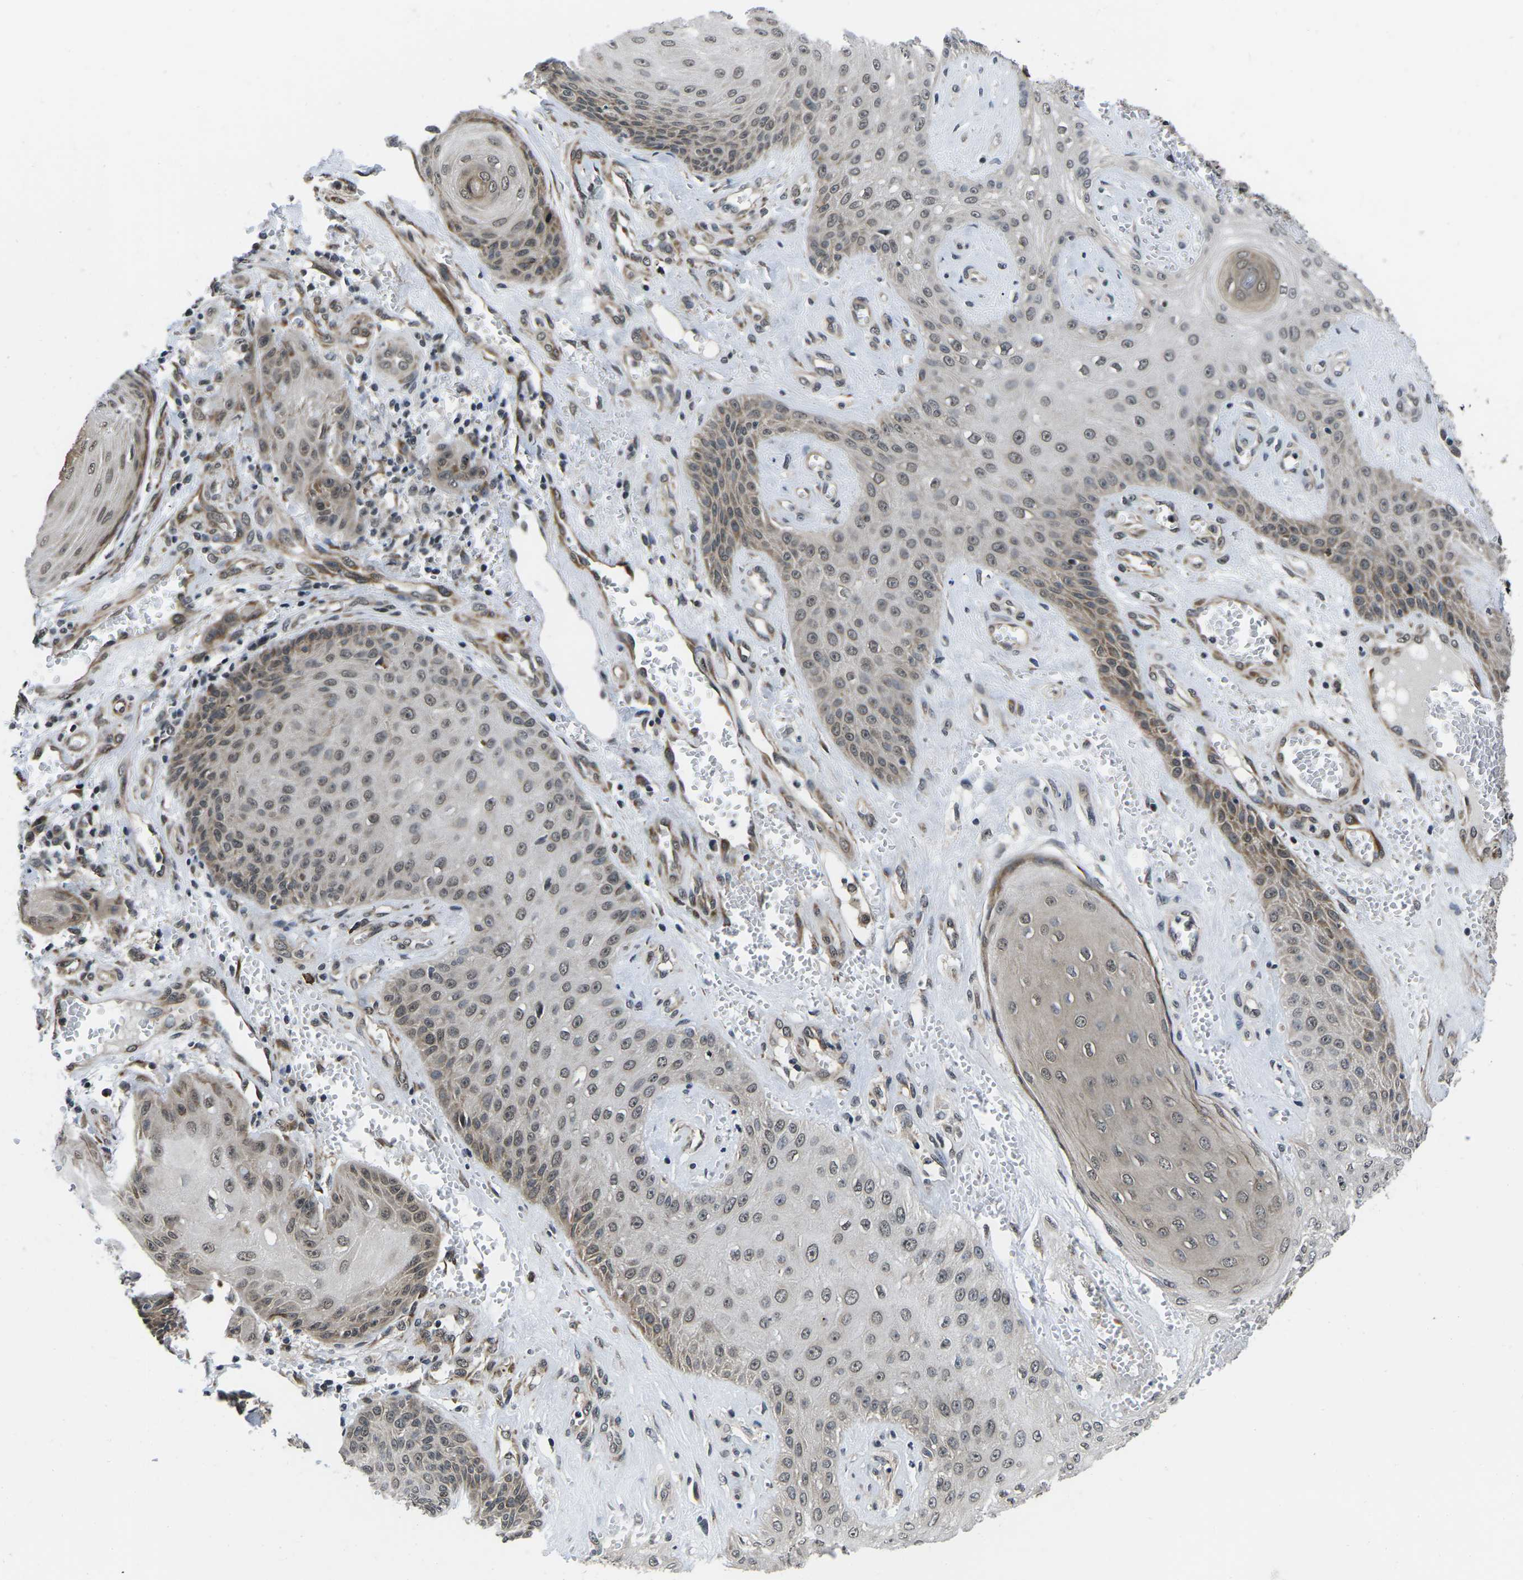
{"staining": {"intensity": "weak", "quantity": ">75%", "location": "cytoplasmic/membranous,nuclear"}, "tissue": "skin cancer", "cell_type": "Tumor cells", "image_type": "cancer", "snomed": [{"axis": "morphology", "description": "Squamous cell carcinoma, NOS"}, {"axis": "topography", "description": "Skin"}], "caption": "An immunohistochemistry (IHC) micrograph of neoplastic tissue is shown. Protein staining in brown highlights weak cytoplasmic/membranous and nuclear positivity in skin cancer (squamous cell carcinoma) within tumor cells. Immunohistochemistry (ihc) stains the protein in brown and the nuclei are stained blue.", "gene": "CCNE1", "patient": {"sex": "male", "age": 74}}